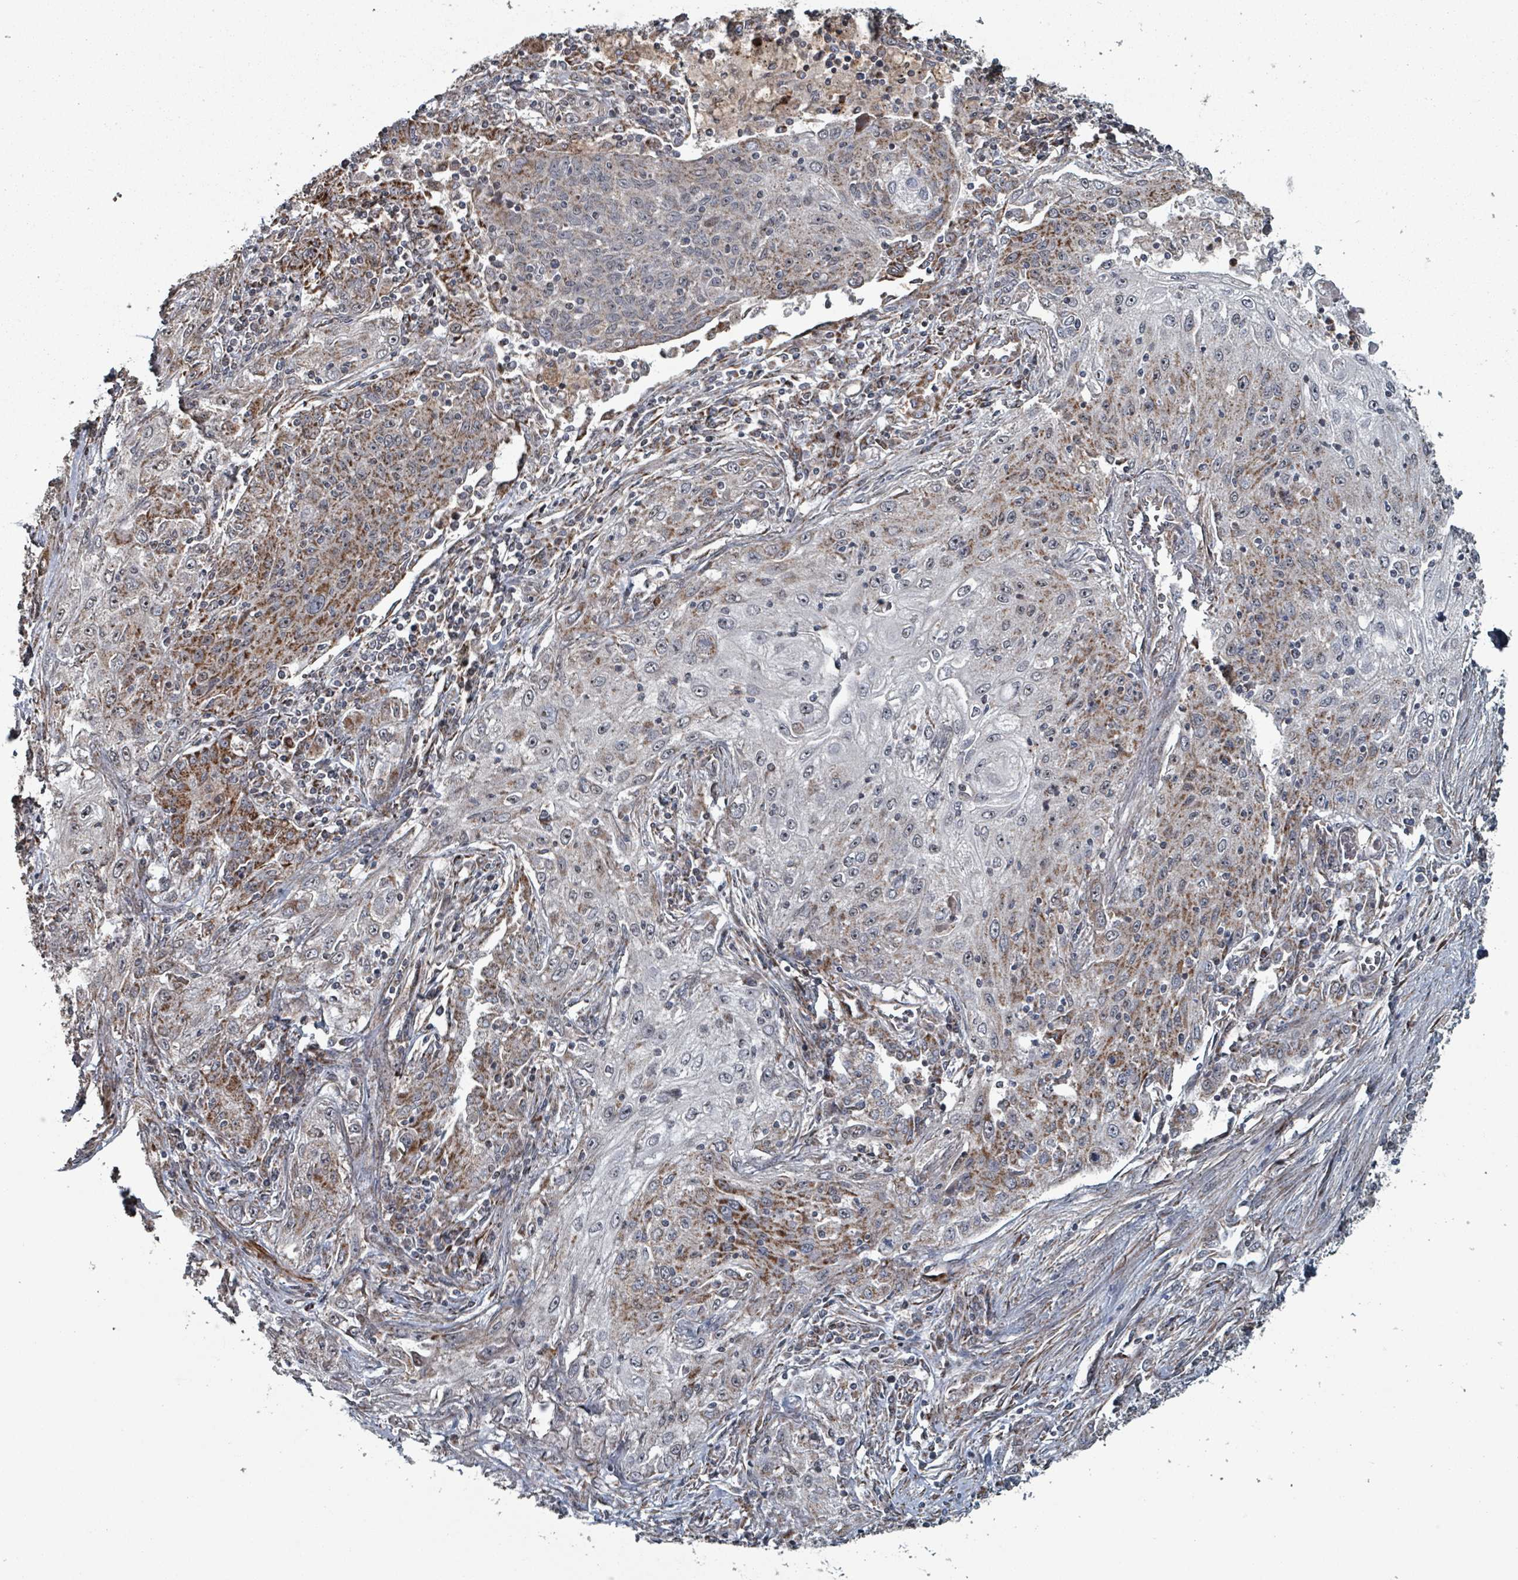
{"staining": {"intensity": "moderate", "quantity": "25%-75%", "location": "cytoplasmic/membranous"}, "tissue": "lung cancer", "cell_type": "Tumor cells", "image_type": "cancer", "snomed": [{"axis": "morphology", "description": "Squamous cell carcinoma, NOS"}, {"axis": "topography", "description": "Lung"}], "caption": "Lung cancer tissue exhibits moderate cytoplasmic/membranous expression in about 25%-75% of tumor cells, visualized by immunohistochemistry.", "gene": "MRPL4", "patient": {"sex": "female", "age": 69}}